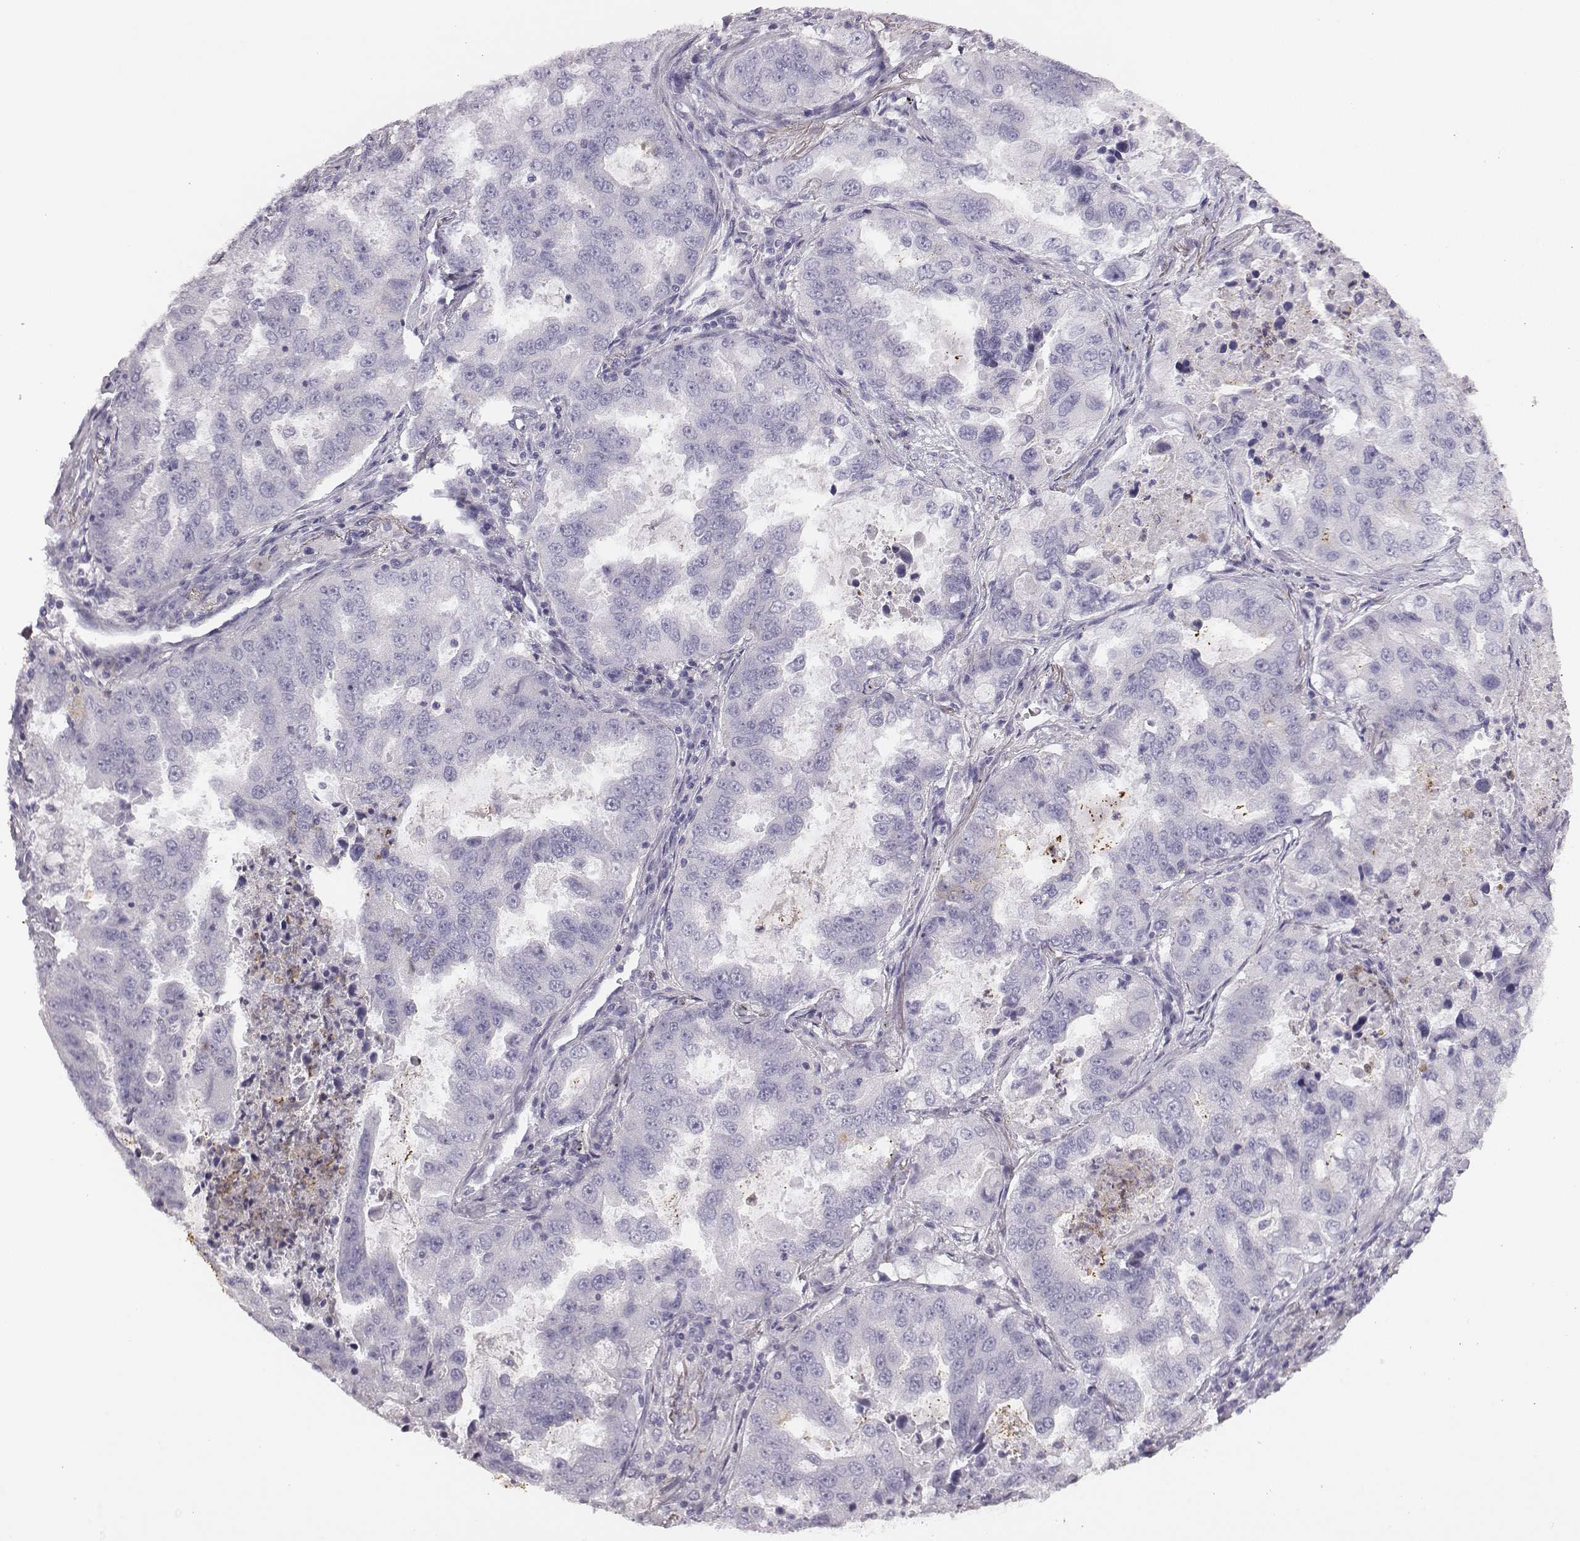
{"staining": {"intensity": "negative", "quantity": "none", "location": "none"}, "tissue": "lung cancer", "cell_type": "Tumor cells", "image_type": "cancer", "snomed": [{"axis": "morphology", "description": "Adenocarcinoma, NOS"}, {"axis": "topography", "description": "Lung"}], "caption": "Micrograph shows no significant protein expression in tumor cells of lung cancer (adenocarcinoma). (Brightfield microscopy of DAB immunohistochemistry (IHC) at high magnification).", "gene": "ADAM7", "patient": {"sex": "female", "age": 61}}